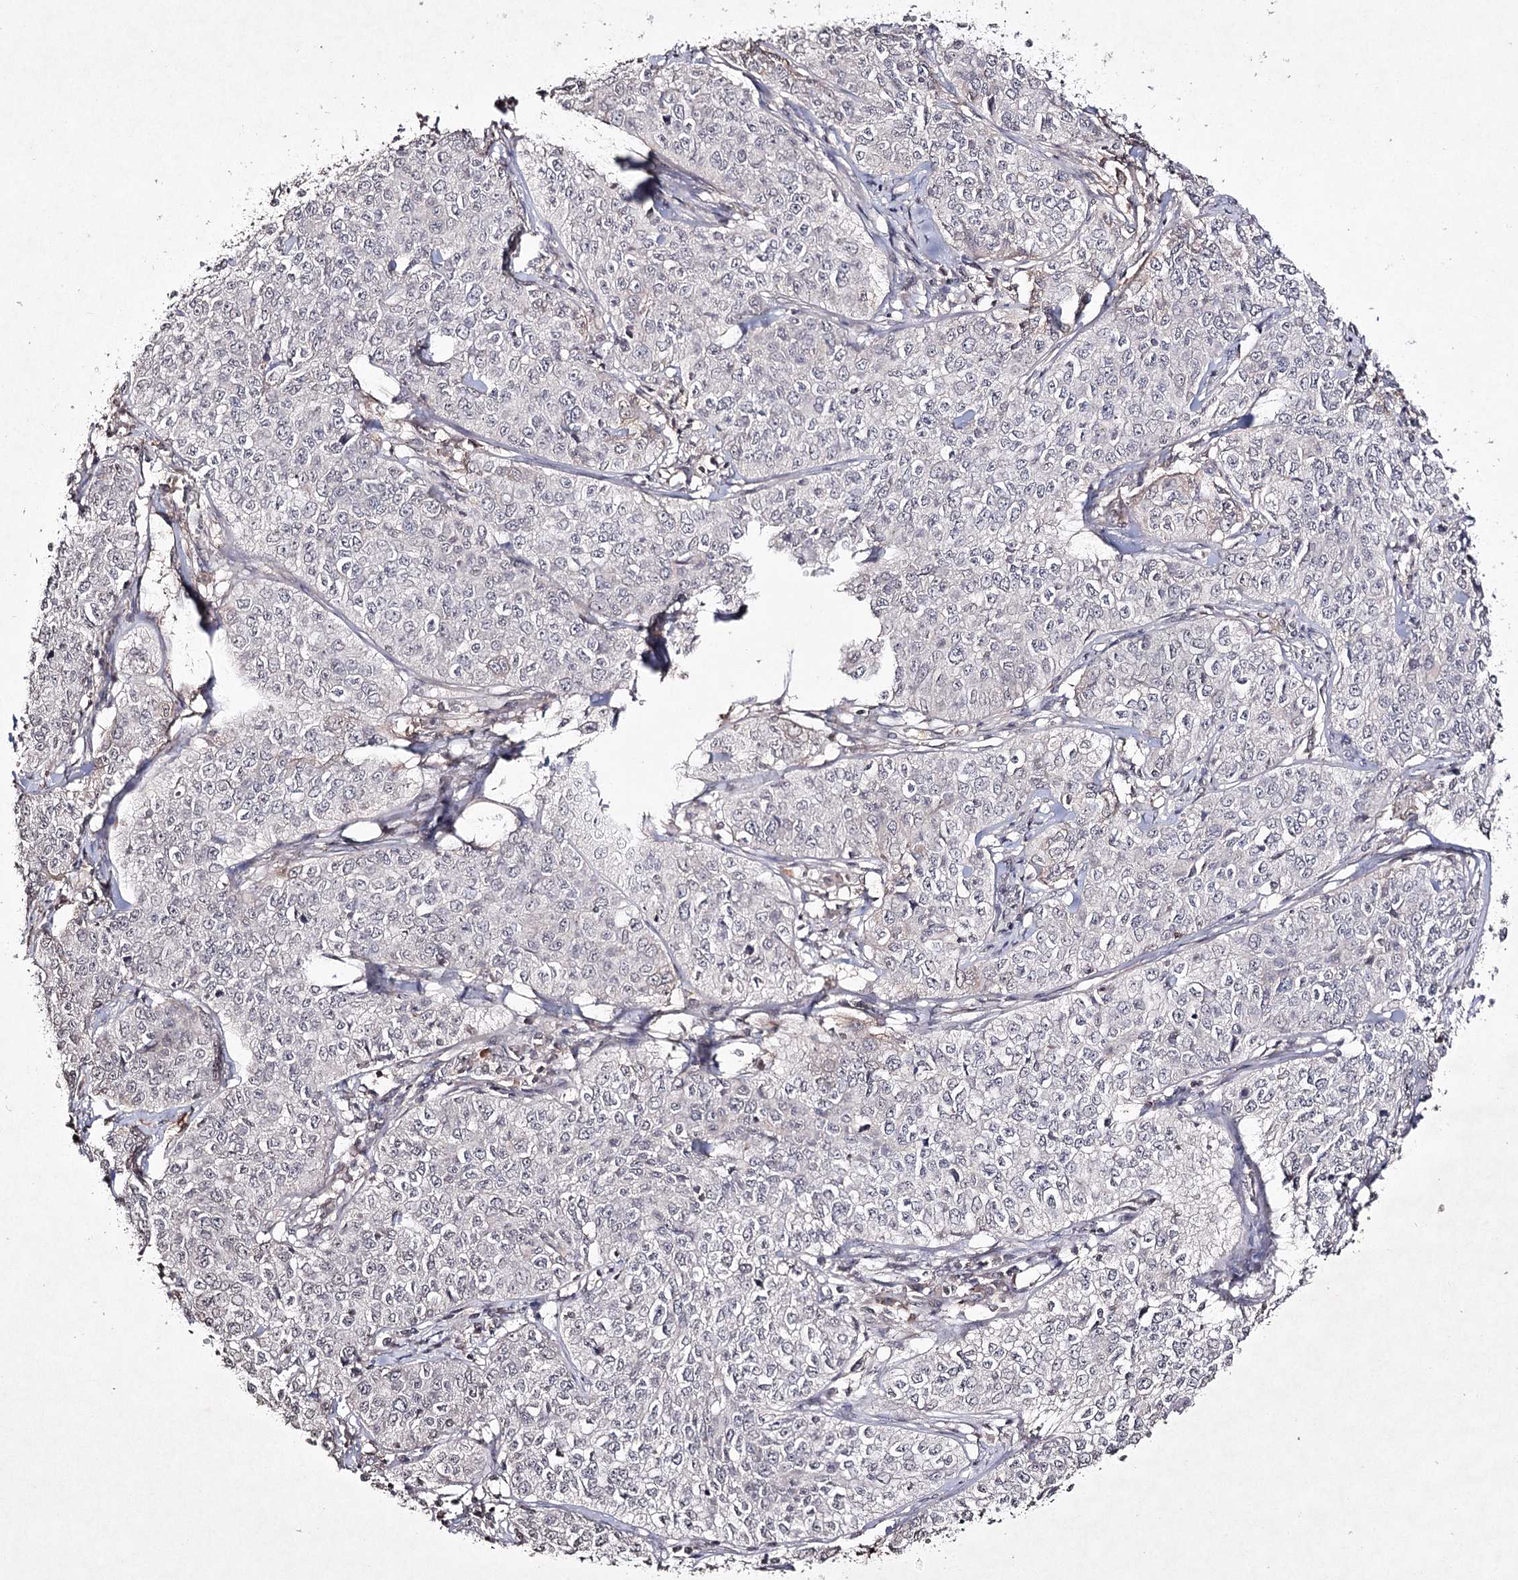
{"staining": {"intensity": "negative", "quantity": "none", "location": "none"}, "tissue": "cervical cancer", "cell_type": "Tumor cells", "image_type": "cancer", "snomed": [{"axis": "morphology", "description": "Squamous cell carcinoma, NOS"}, {"axis": "topography", "description": "Cervix"}], "caption": "There is no significant expression in tumor cells of cervical squamous cell carcinoma. (DAB IHC visualized using brightfield microscopy, high magnification).", "gene": "SYNGR3", "patient": {"sex": "female", "age": 35}}